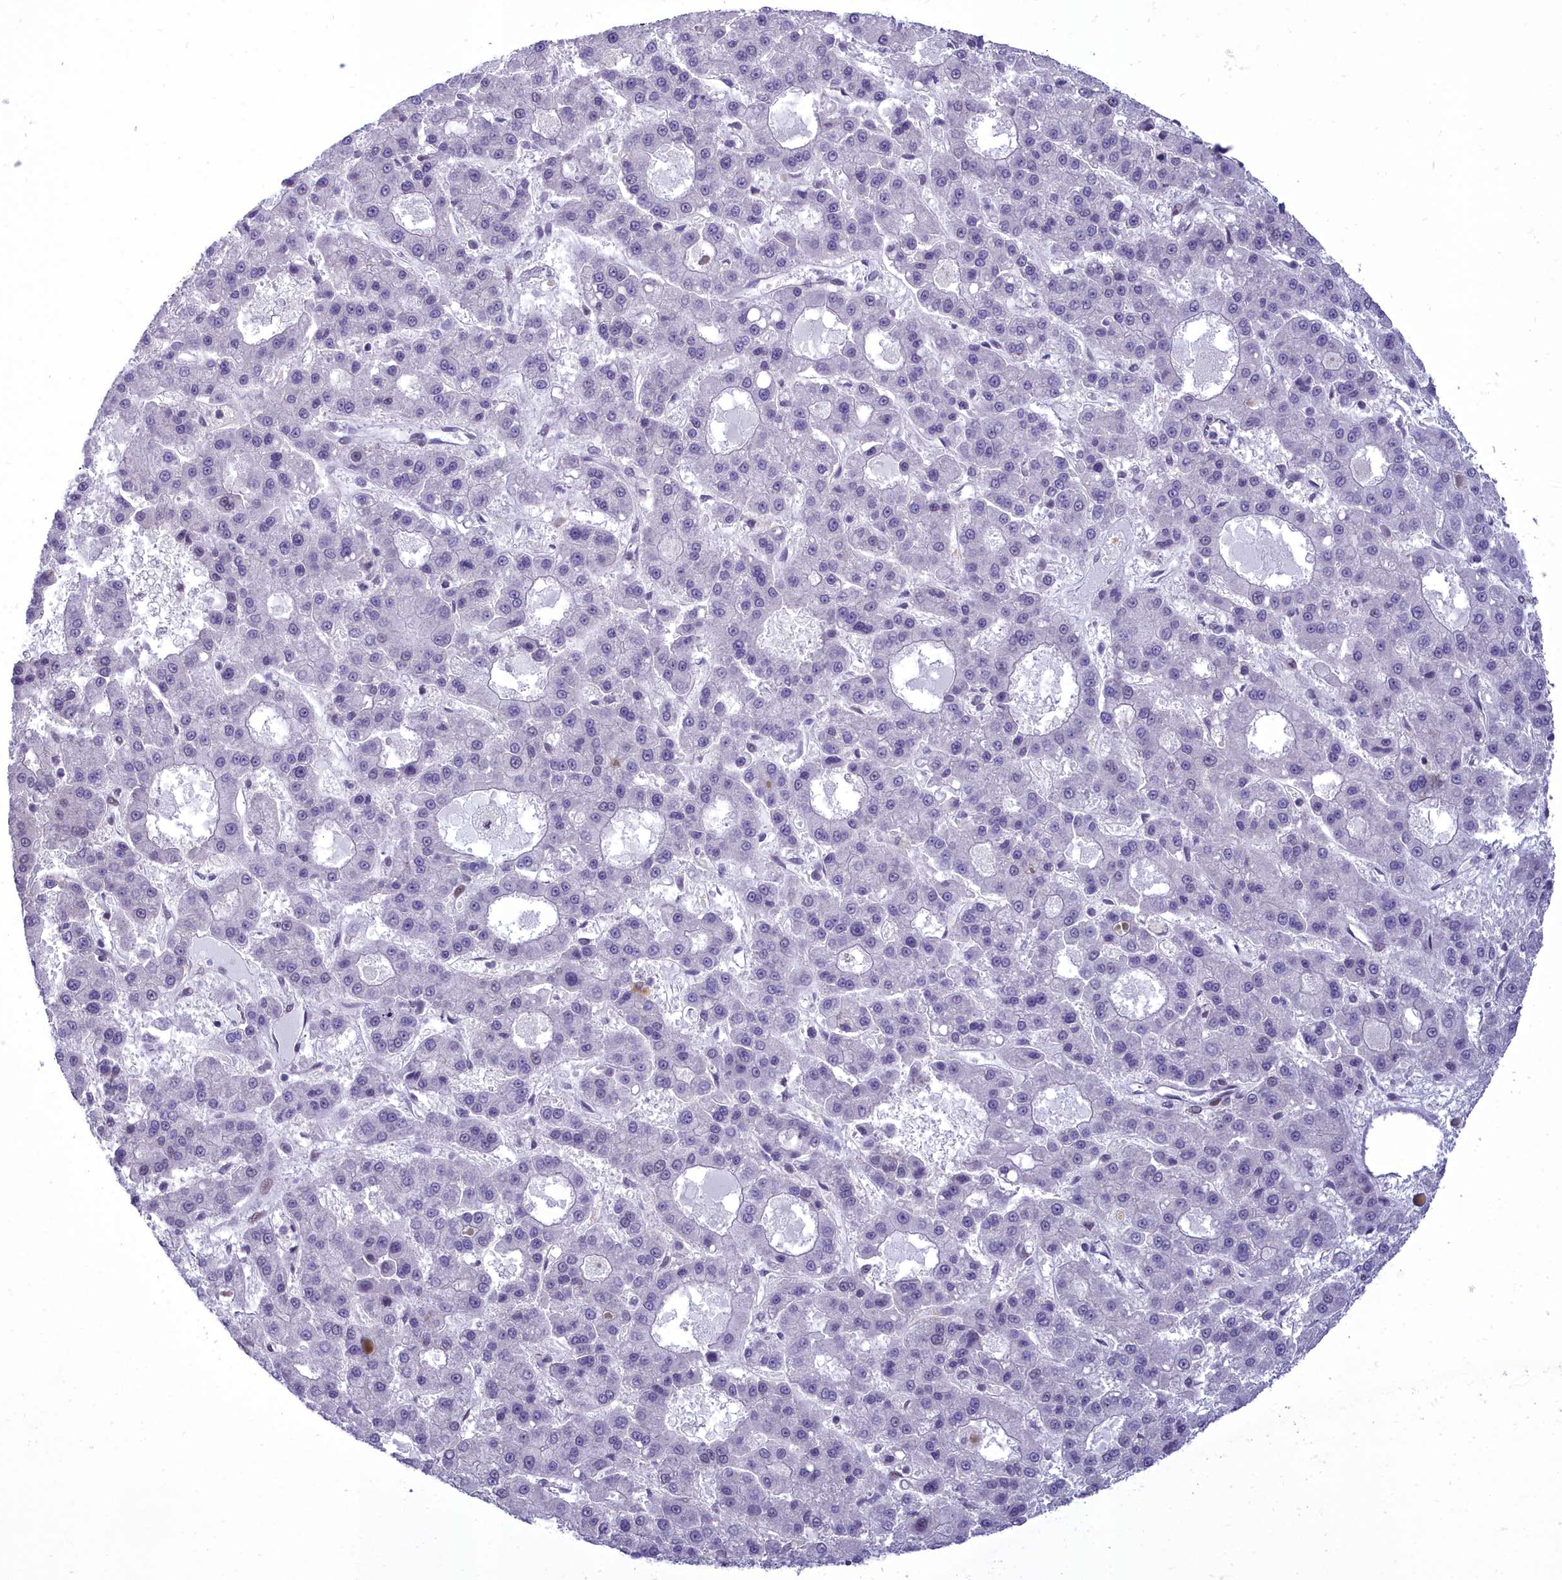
{"staining": {"intensity": "negative", "quantity": "none", "location": "none"}, "tissue": "liver cancer", "cell_type": "Tumor cells", "image_type": "cancer", "snomed": [{"axis": "morphology", "description": "Carcinoma, Hepatocellular, NOS"}, {"axis": "topography", "description": "Liver"}], "caption": "Histopathology image shows no significant protein positivity in tumor cells of liver cancer. (DAB immunohistochemistry, high magnification).", "gene": "CEACAM19", "patient": {"sex": "male", "age": 70}}